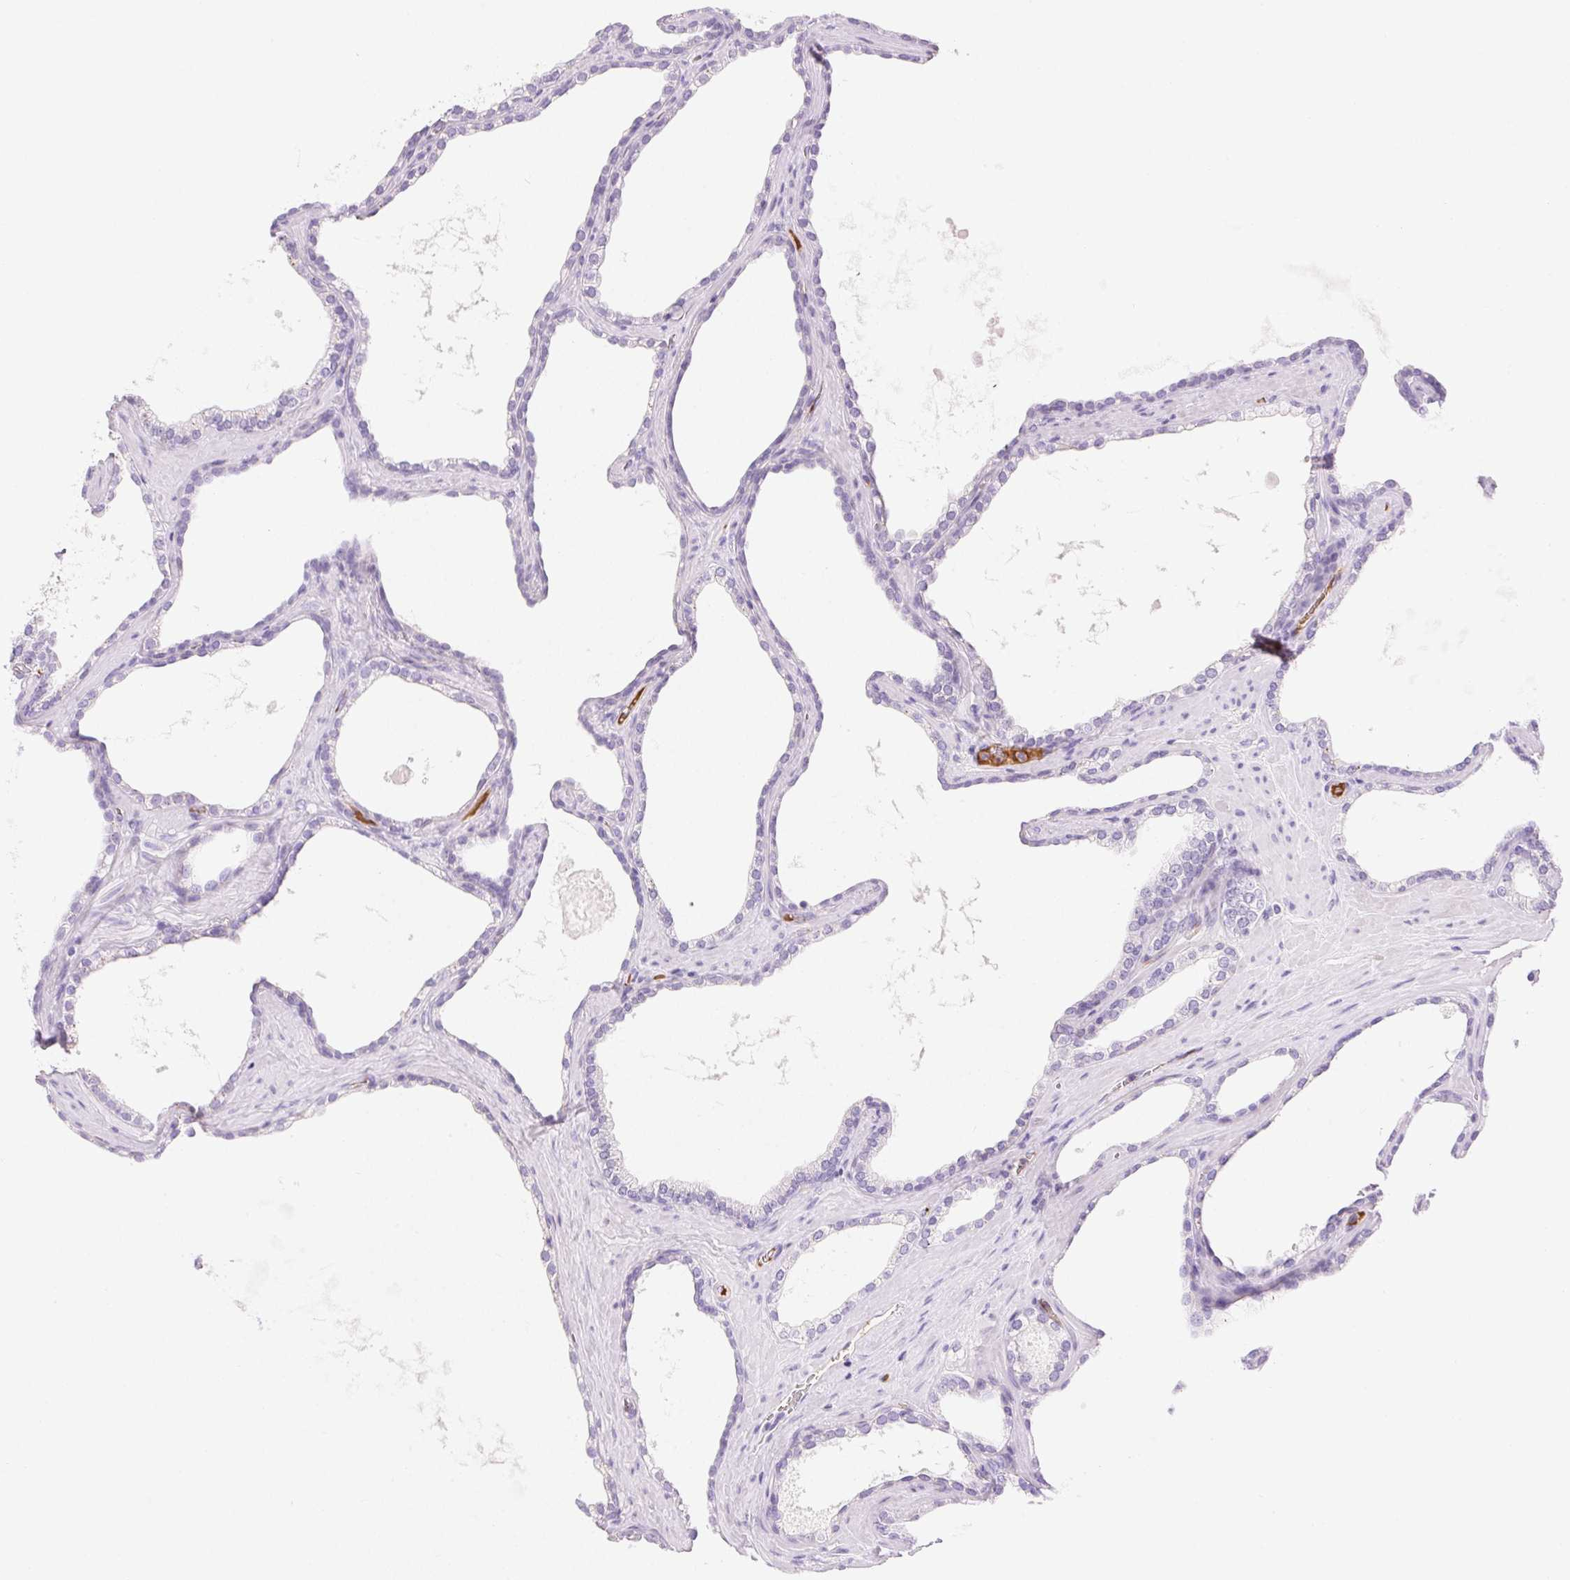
{"staining": {"intensity": "negative", "quantity": "none", "location": "none"}, "tissue": "prostate cancer", "cell_type": "Tumor cells", "image_type": "cancer", "snomed": [{"axis": "morphology", "description": "Adenocarcinoma, High grade"}, {"axis": "topography", "description": "Prostate"}], "caption": "Human high-grade adenocarcinoma (prostate) stained for a protein using immunohistochemistry demonstrates no expression in tumor cells.", "gene": "FGA", "patient": {"sex": "male", "age": 68}}